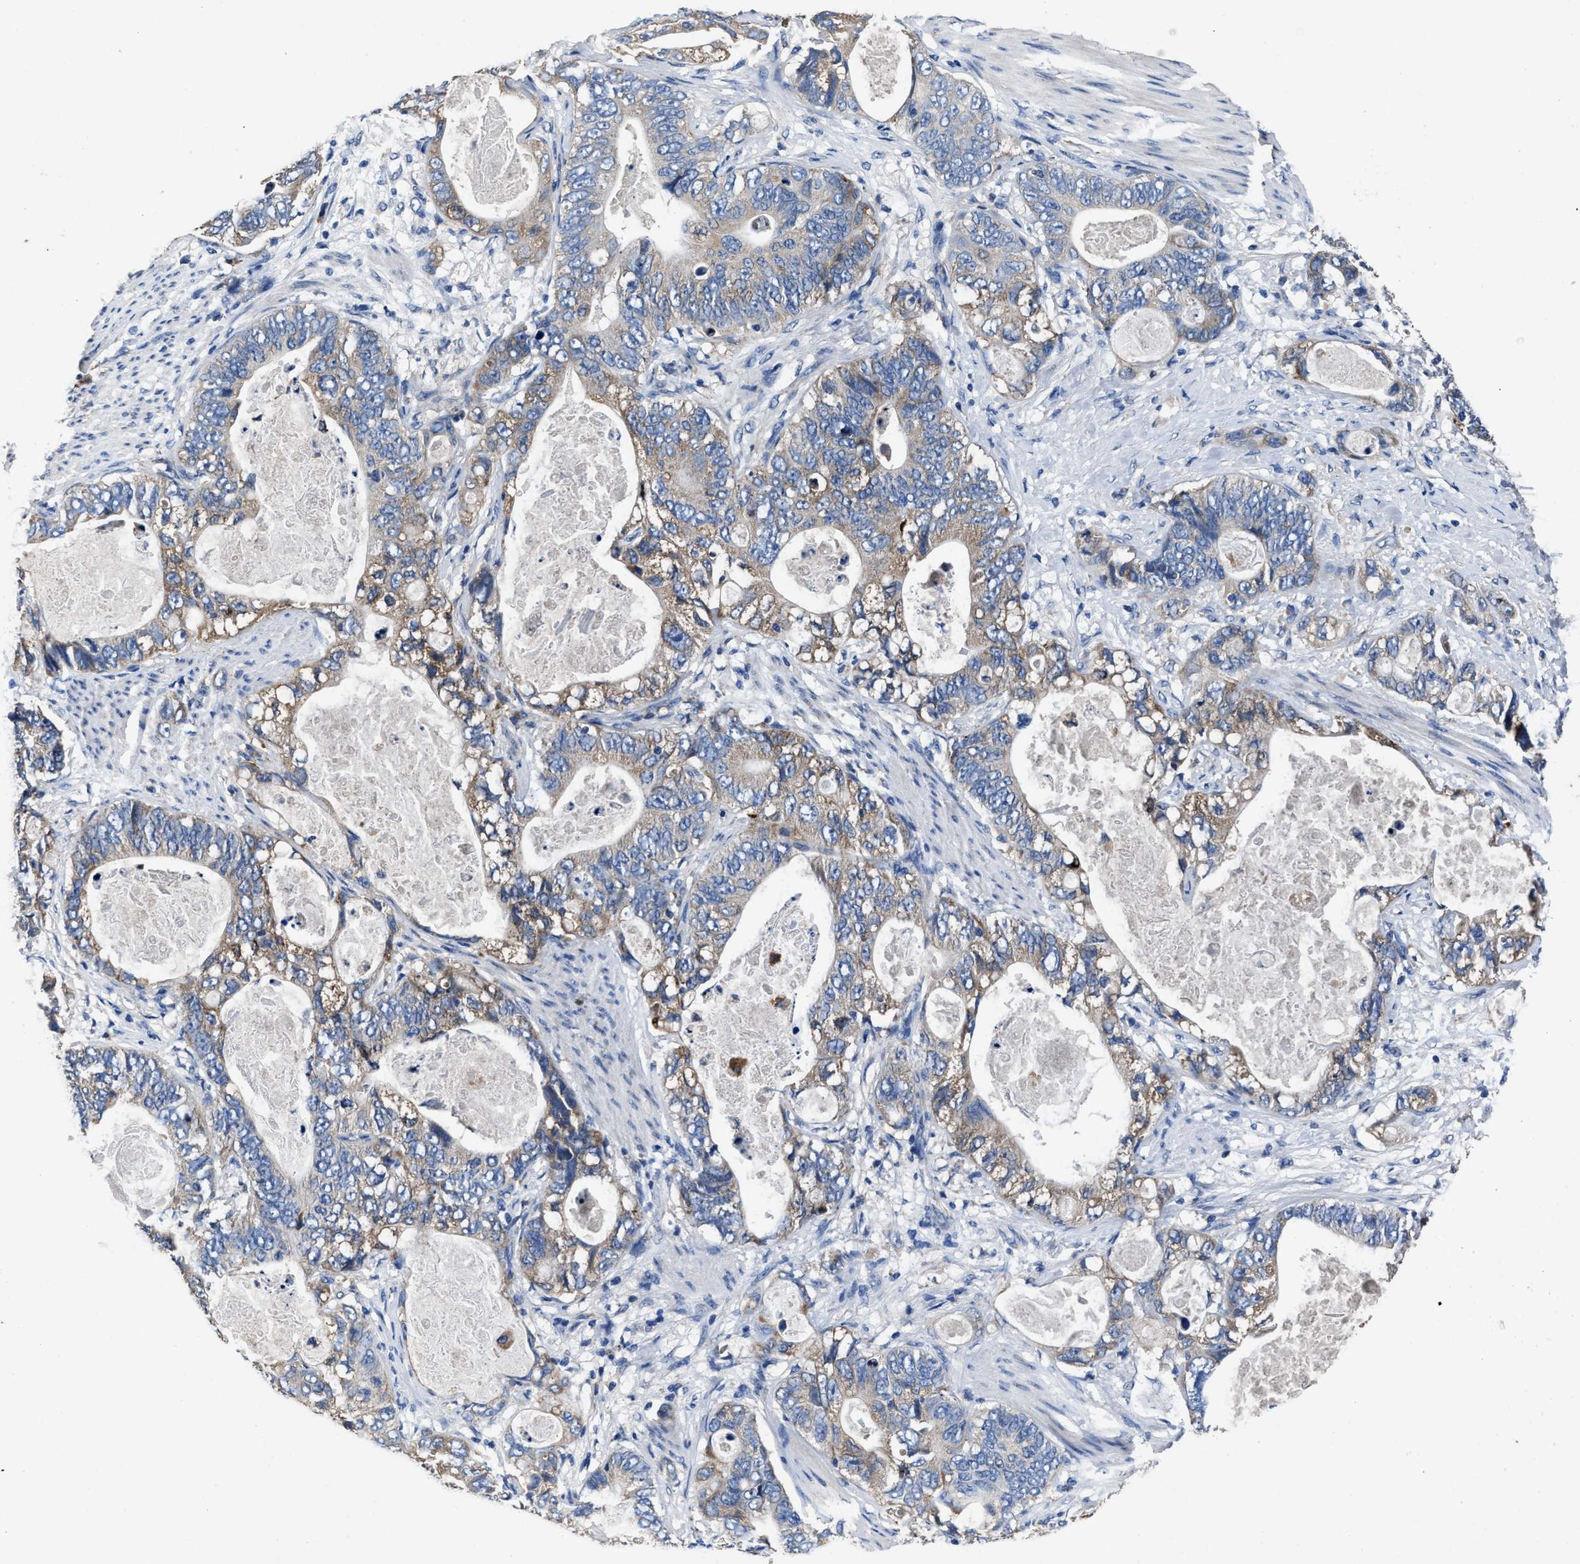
{"staining": {"intensity": "weak", "quantity": "25%-75%", "location": "cytoplasmic/membranous"}, "tissue": "stomach cancer", "cell_type": "Tumor cells", "image_type": "cancer", "snomed": [{"axis": "morphology", "description": "Normal tissue, NOS"}, {"axis": "morphology", "description": "Adenocarcinoma, NOS"}, {"axis": "topography", "description": "Stomach"}], "caption": "Immunohistochemistry (IHC) image of neoplastic tissue: adenocarcinoma (stomach) stained using immunohistochemistry exhibits low levels of weak protein expression localized specifically in the cytoplasmic/membranous of tumor cells, appearing as a cytoplasmic/membranous brown color.", "gene": "UBR4", "patient": {"sex": "female", "age": 89}}